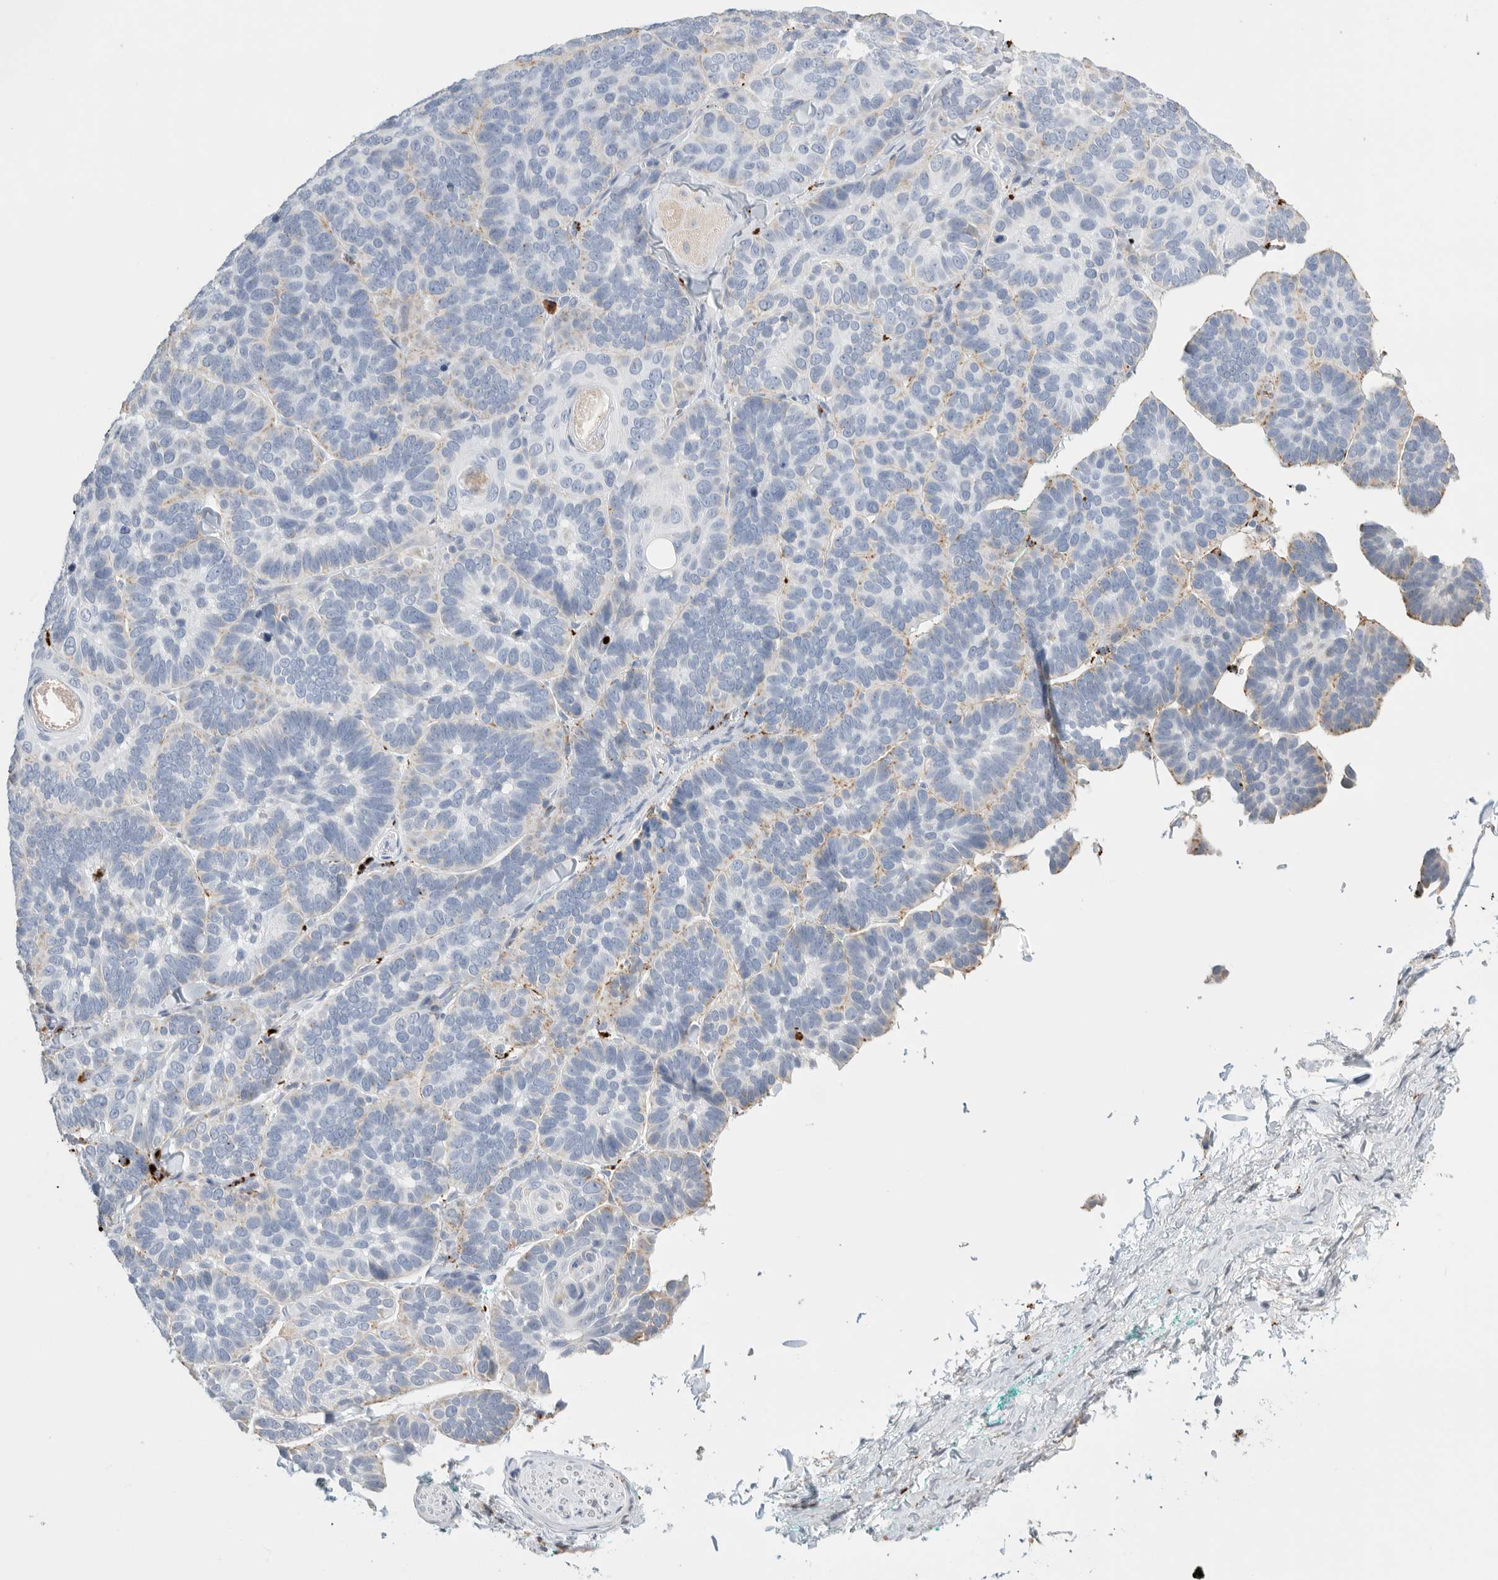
{"staining": {"intensity": "negative", "quantity": "none", "location": "none"}, "tissue": "skin cancer", "cell_type": "Tumor cells", "image_type": "cancer", "snomed": [{"axis": "morphology", "description": "Basal cell carcinoma"}, {"axis": "topography", "description": "Skin"}], "caption": "Tumor cells show no significant expression in basal cell carcinoma (skin).", "gene": "GGH", "patient": {"sex": "male", "age": 62}}